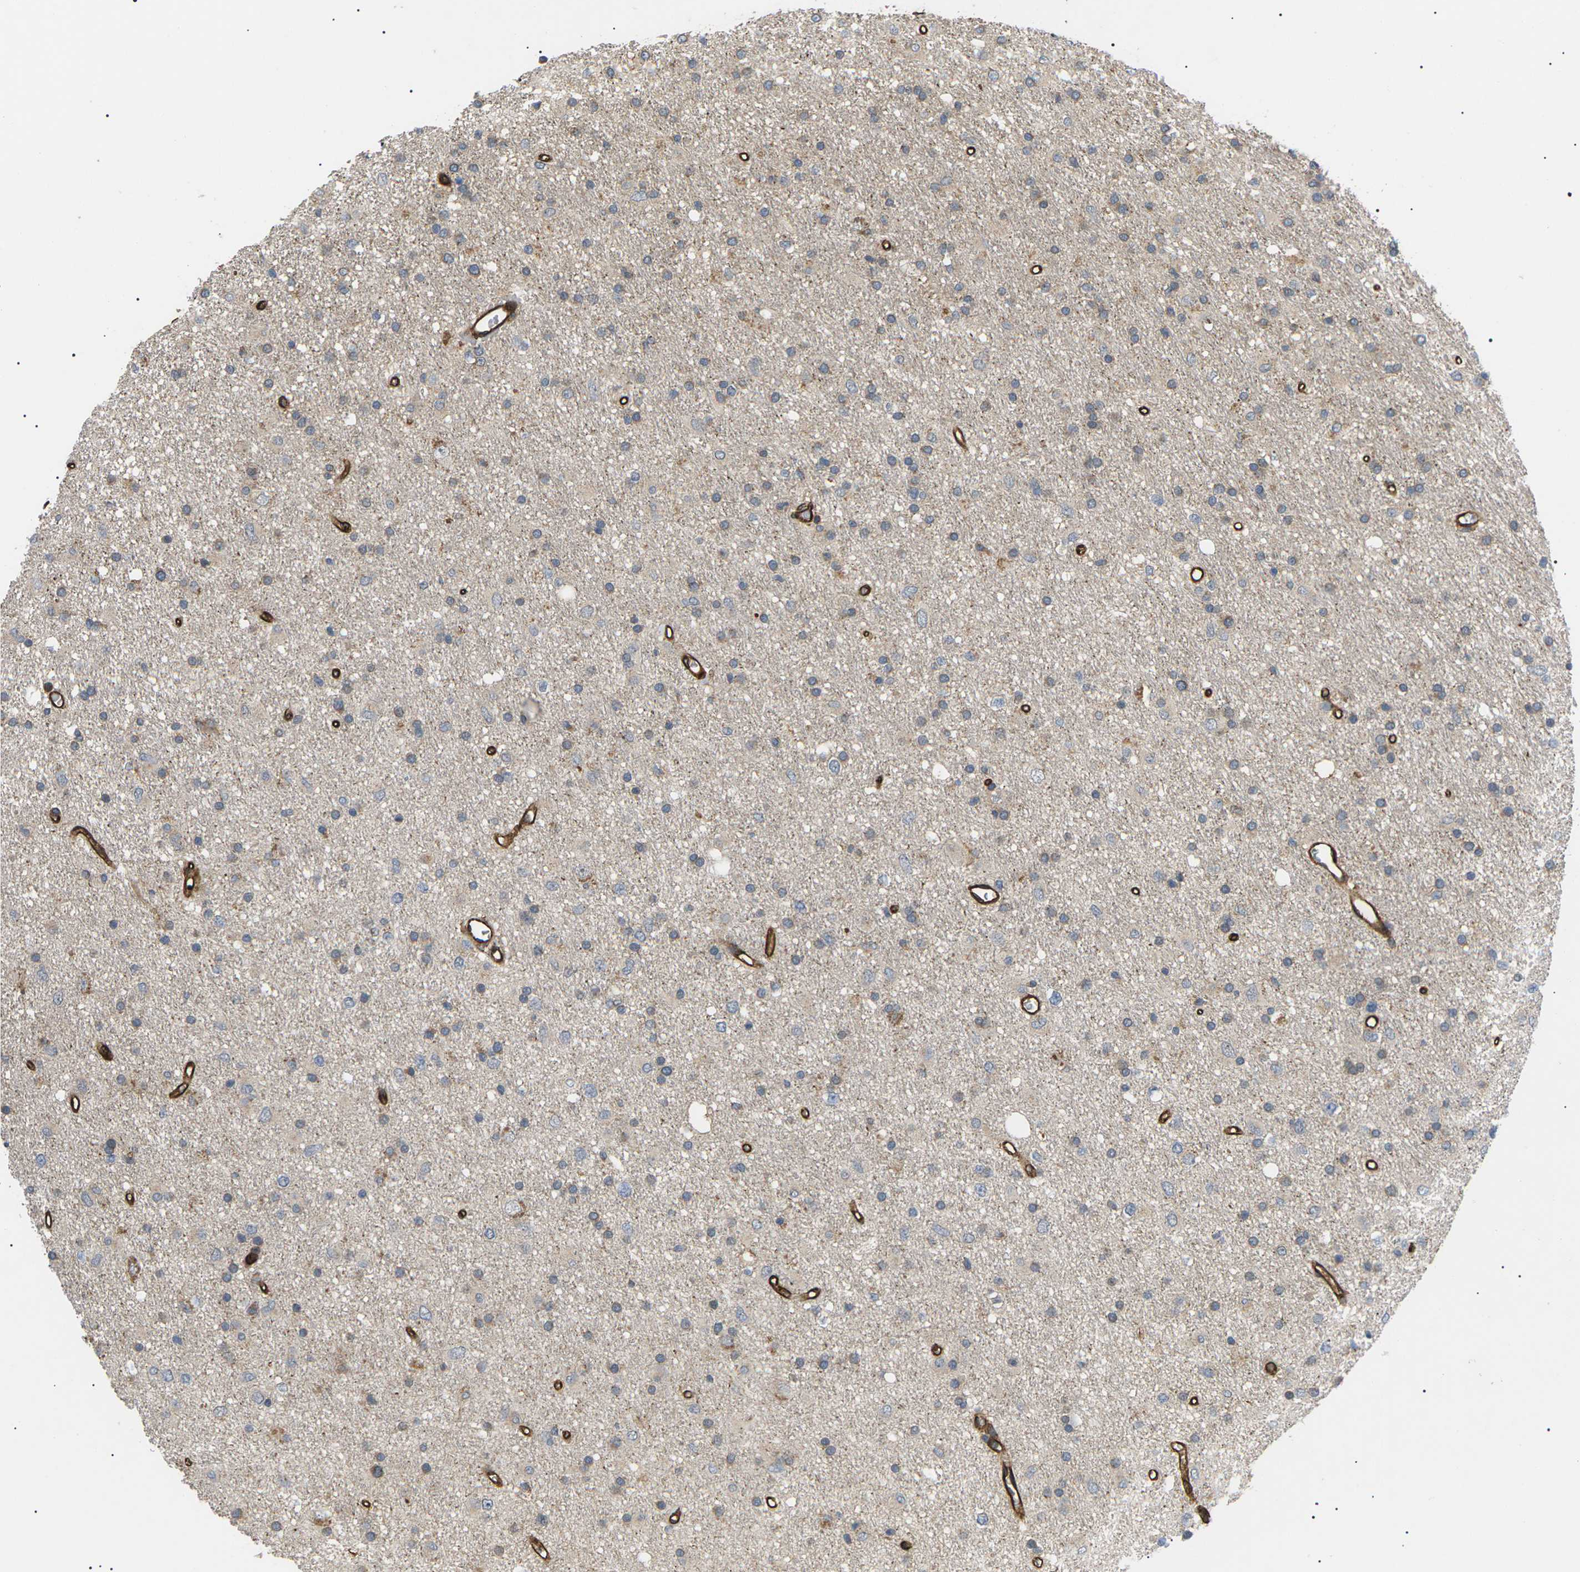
{"staining": {"intensity": "weak", "quantity": "25%-75%", "location": "cytoplasmic/membranous"}, "tissue": "glioma", "cell_type": "Tumor cells", "image_type": "cancer", "snomed": [{"axis": "morphology", "description": "Glioma, malignant, Low grade"}, {"axis": "topography", "description": "Brain"}], "caption": "This photomicrograph shows immunohistochemistry (IHC) staining of glioma, with low weak cytoplasmic/membranous staining in approximately 25%-75% of tumor cells.", "gene": "TMTC4", "patient": {"sex": "male", "age": 77}}